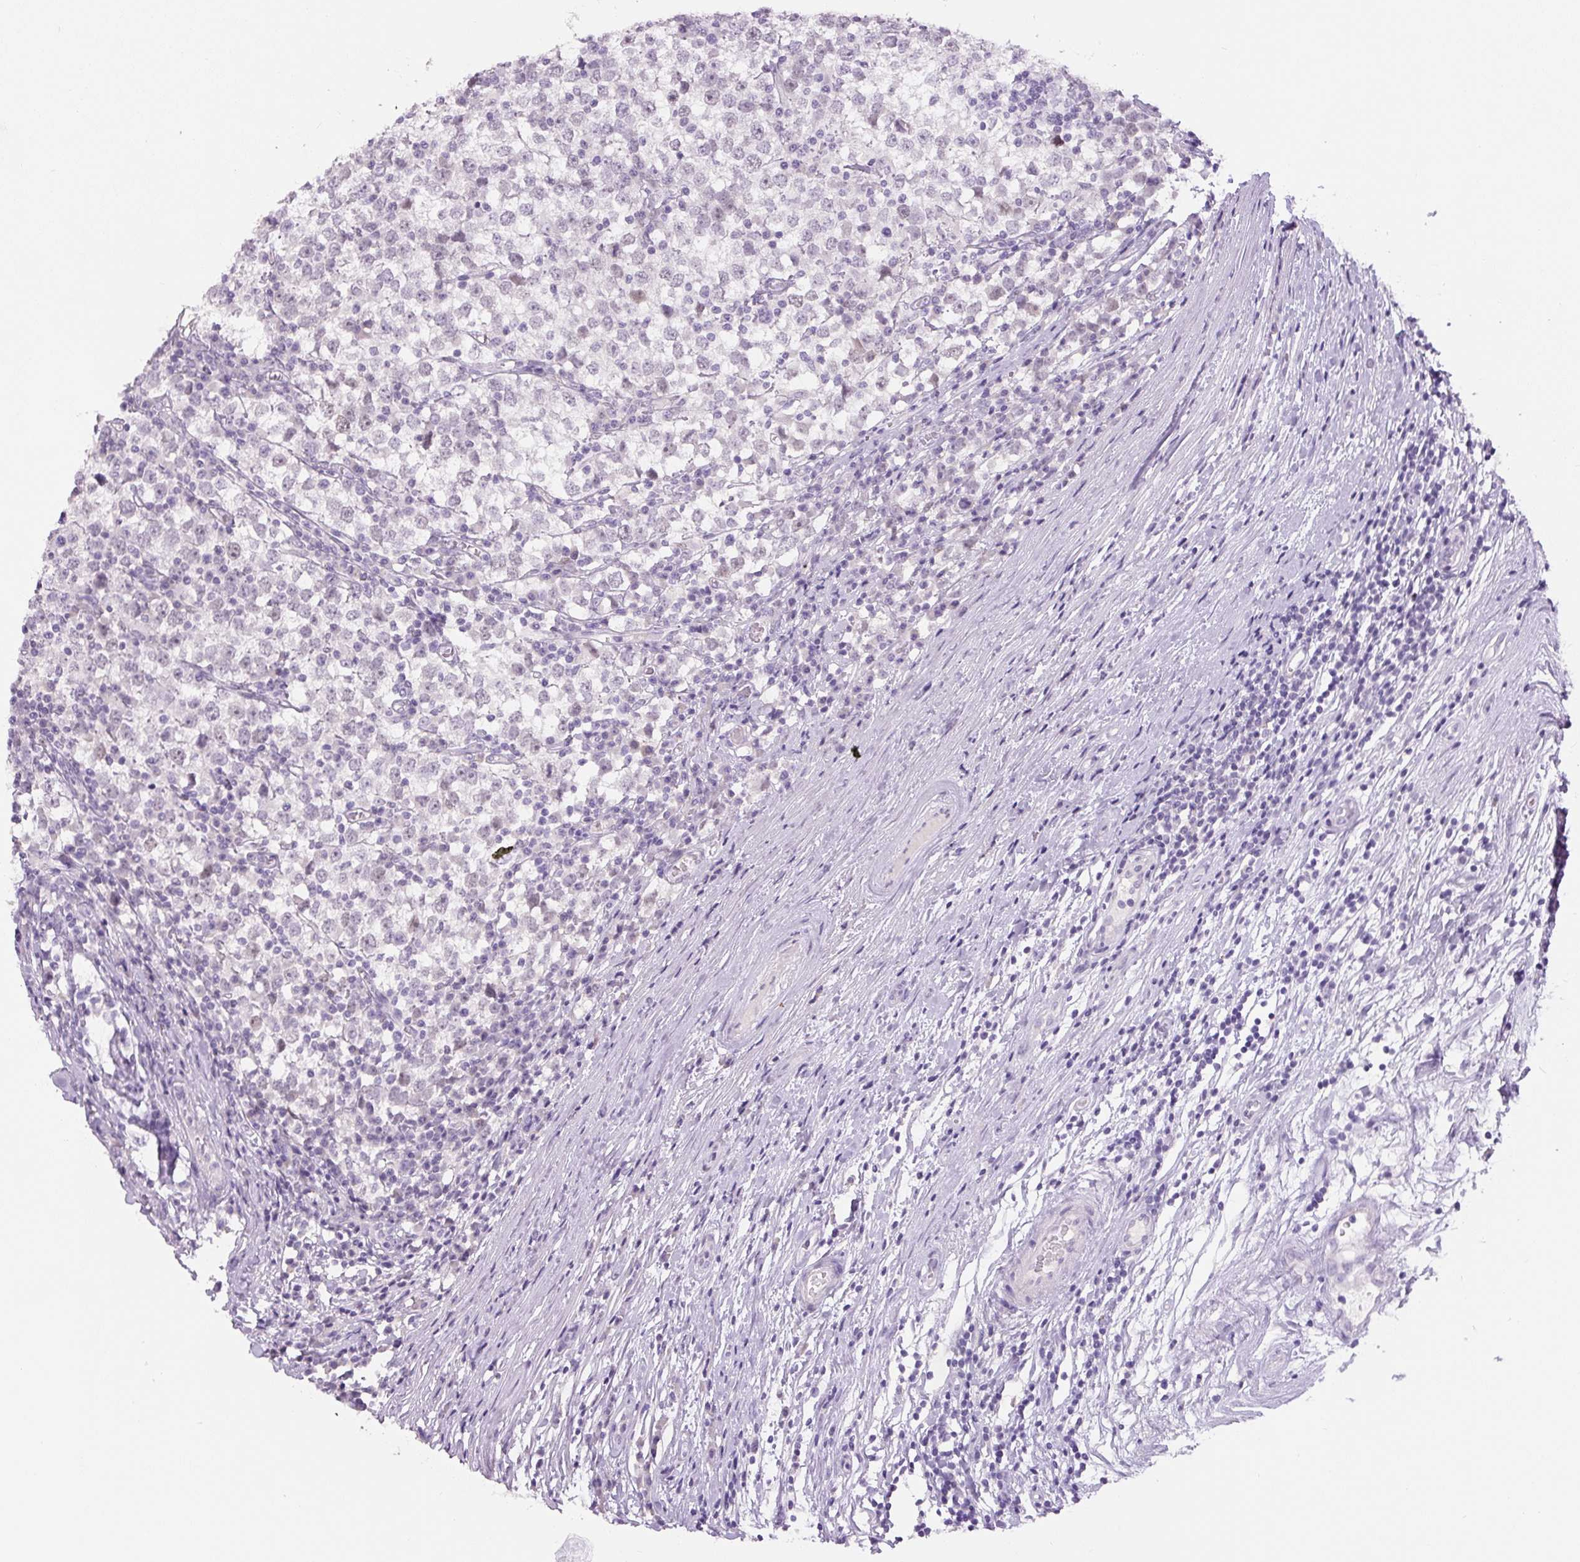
{"staining": {"intensity": "weak", "quantity": "<25%", "location": "nuclear"}, "tissue": "testis cancer", "cell_type": "Tumor cells", "image_type": "cancer", "snomed": [{"axis": "morphology", "description": "Seminoma, NOS"}, {"axis": "topography", "description": "Testis"}], "caption": "Testis cancer (seminoma) stained for a protein using immunohistochemistry (IHC) displays no staining tumor cells.", "gene": "SIX1", "patient": {"sex": "male", "age": 65}}